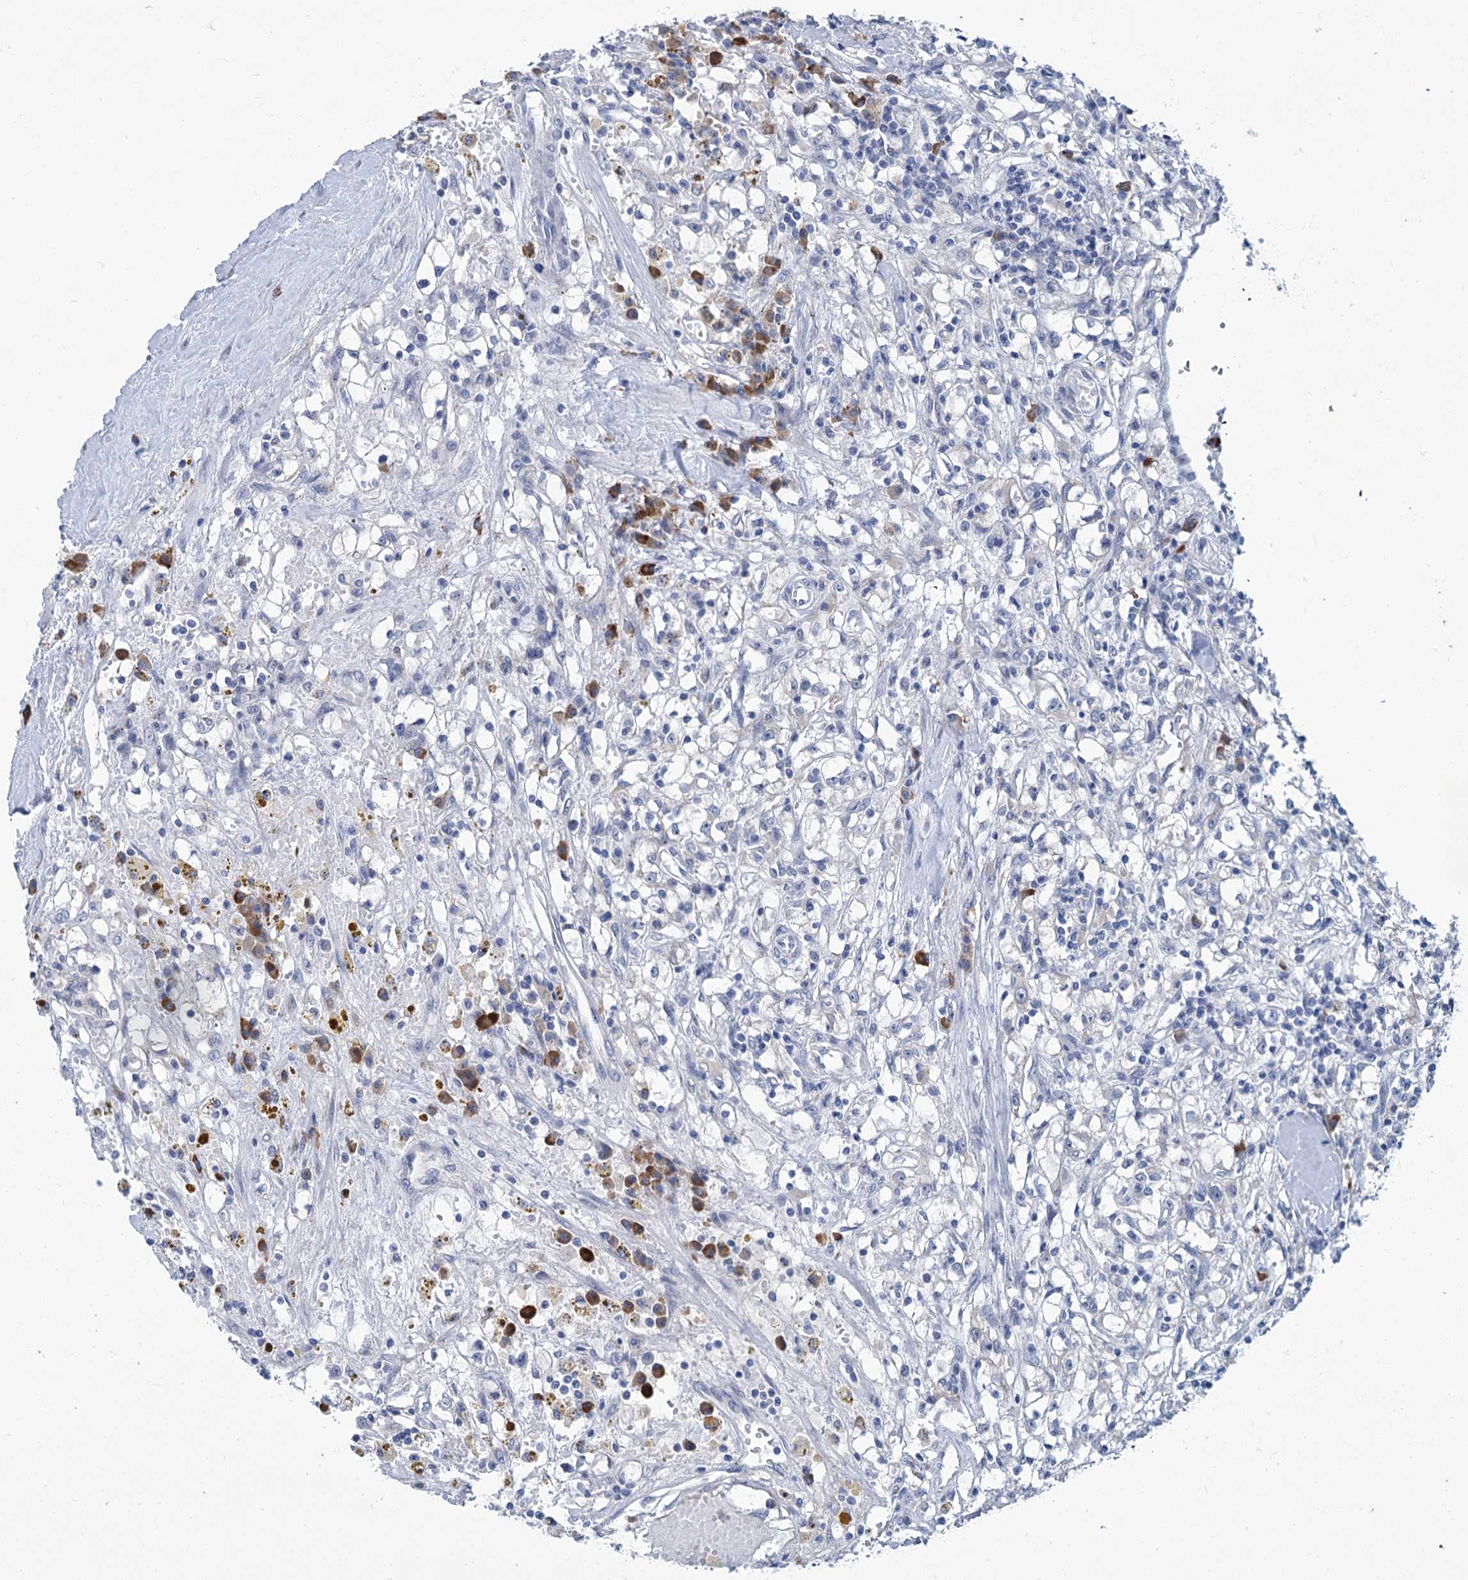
{"staining": {"intensity": "negative", "quantity": "none", "location": "none"}, "tissue": "renal cancer", "cell_type": "Tumor cells", "image_type": "cancer", "snomed": [{"axis": "morphology", "description": "Adenocarcinoma, NOS"}, {"axis": "topography", "description": "Kidney"}], "caption": "Immunohistochemistry (IHC) photomicrograph of neoplastic tissue: human renal cancer (adenocarcinoma) stained with DAB (3,3'-diaminobenzidine) exhibits no significant protein expression in tumor cells. Nuclei are stained in blue.", "gene": "NEU3", "patient": {"sex": "male", "age": 56}}